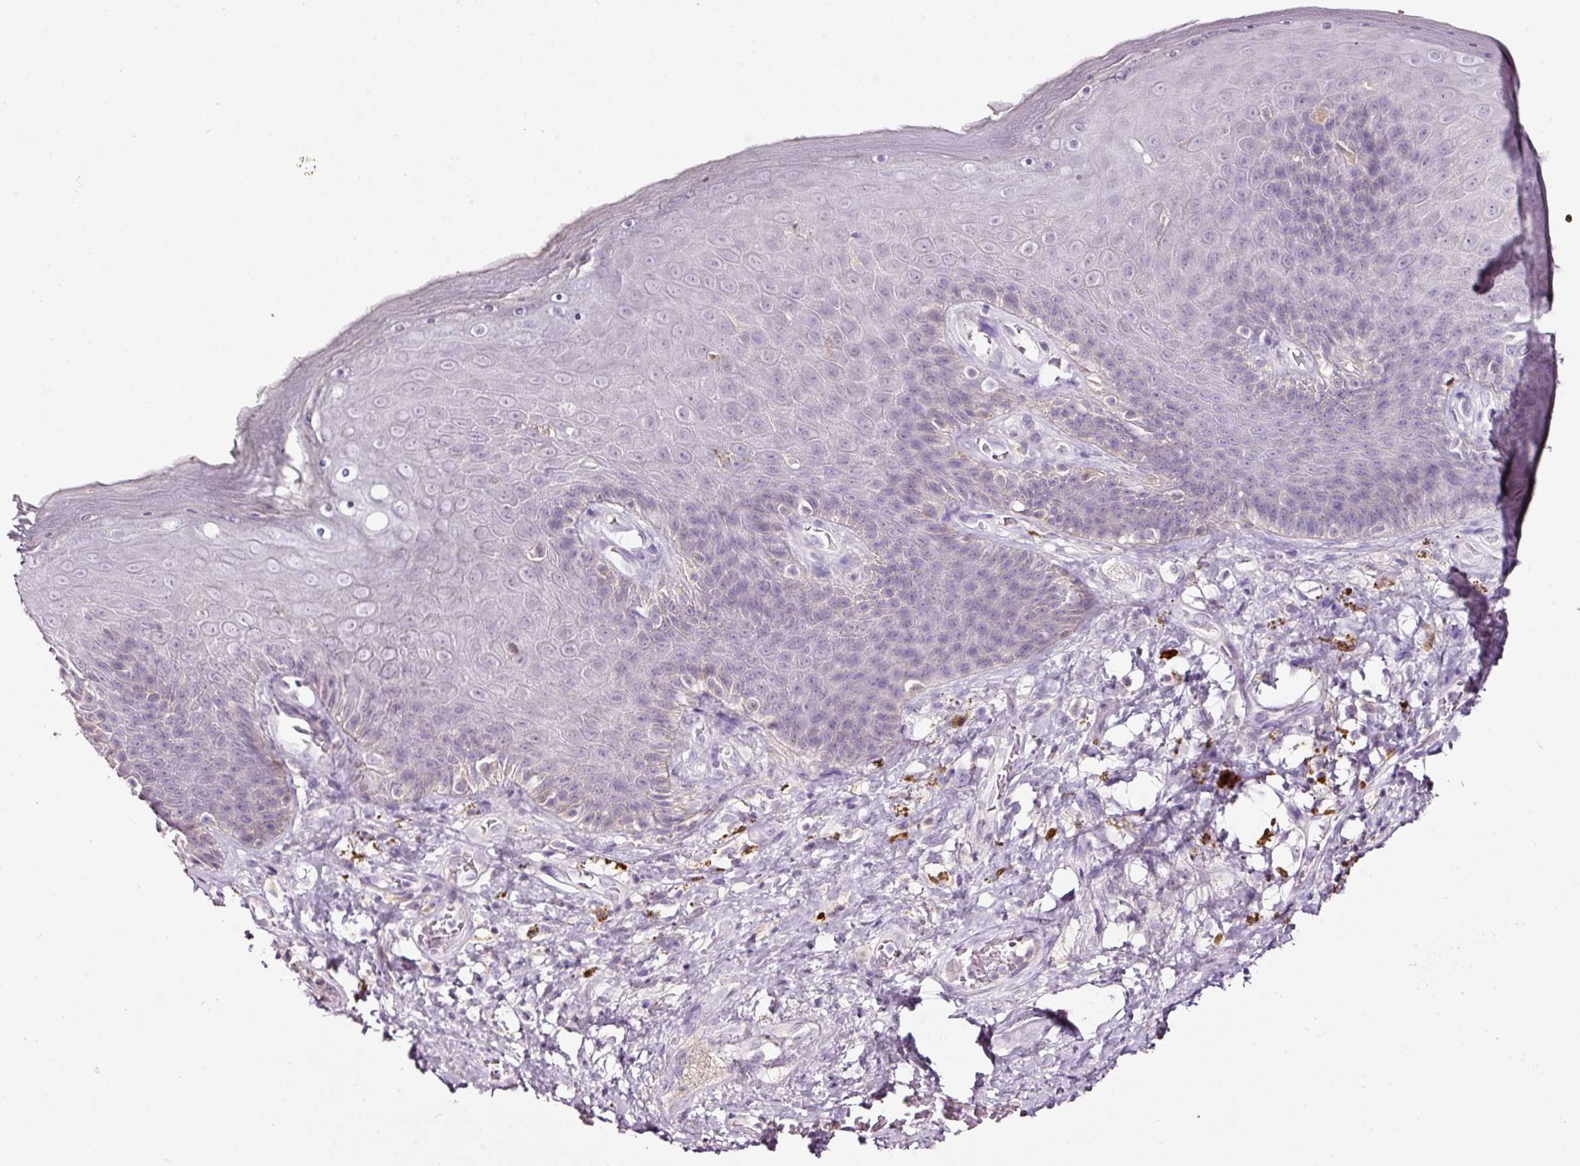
{"staining": {"intensity": "weak", "quantity": "<25%", "location": "cytoplasmic/membranous"}, "tissue": "skin", "cell_type": "Epidermal cells", "image_type": "normal", "snomed": [{"axis": "morphology", "description": "Normal tissue, NOS"}, {"axis": "topography", "description": "Anal"}, {"axis": "topography", "description": "Peripheral nerve tissue"}], "caption": "DAB immunohistochemical staining of normal human skin shows no significant expression in epidermal cells.", "gene": "LAMP3", "patient": {"sex": "male", "age": 53}}